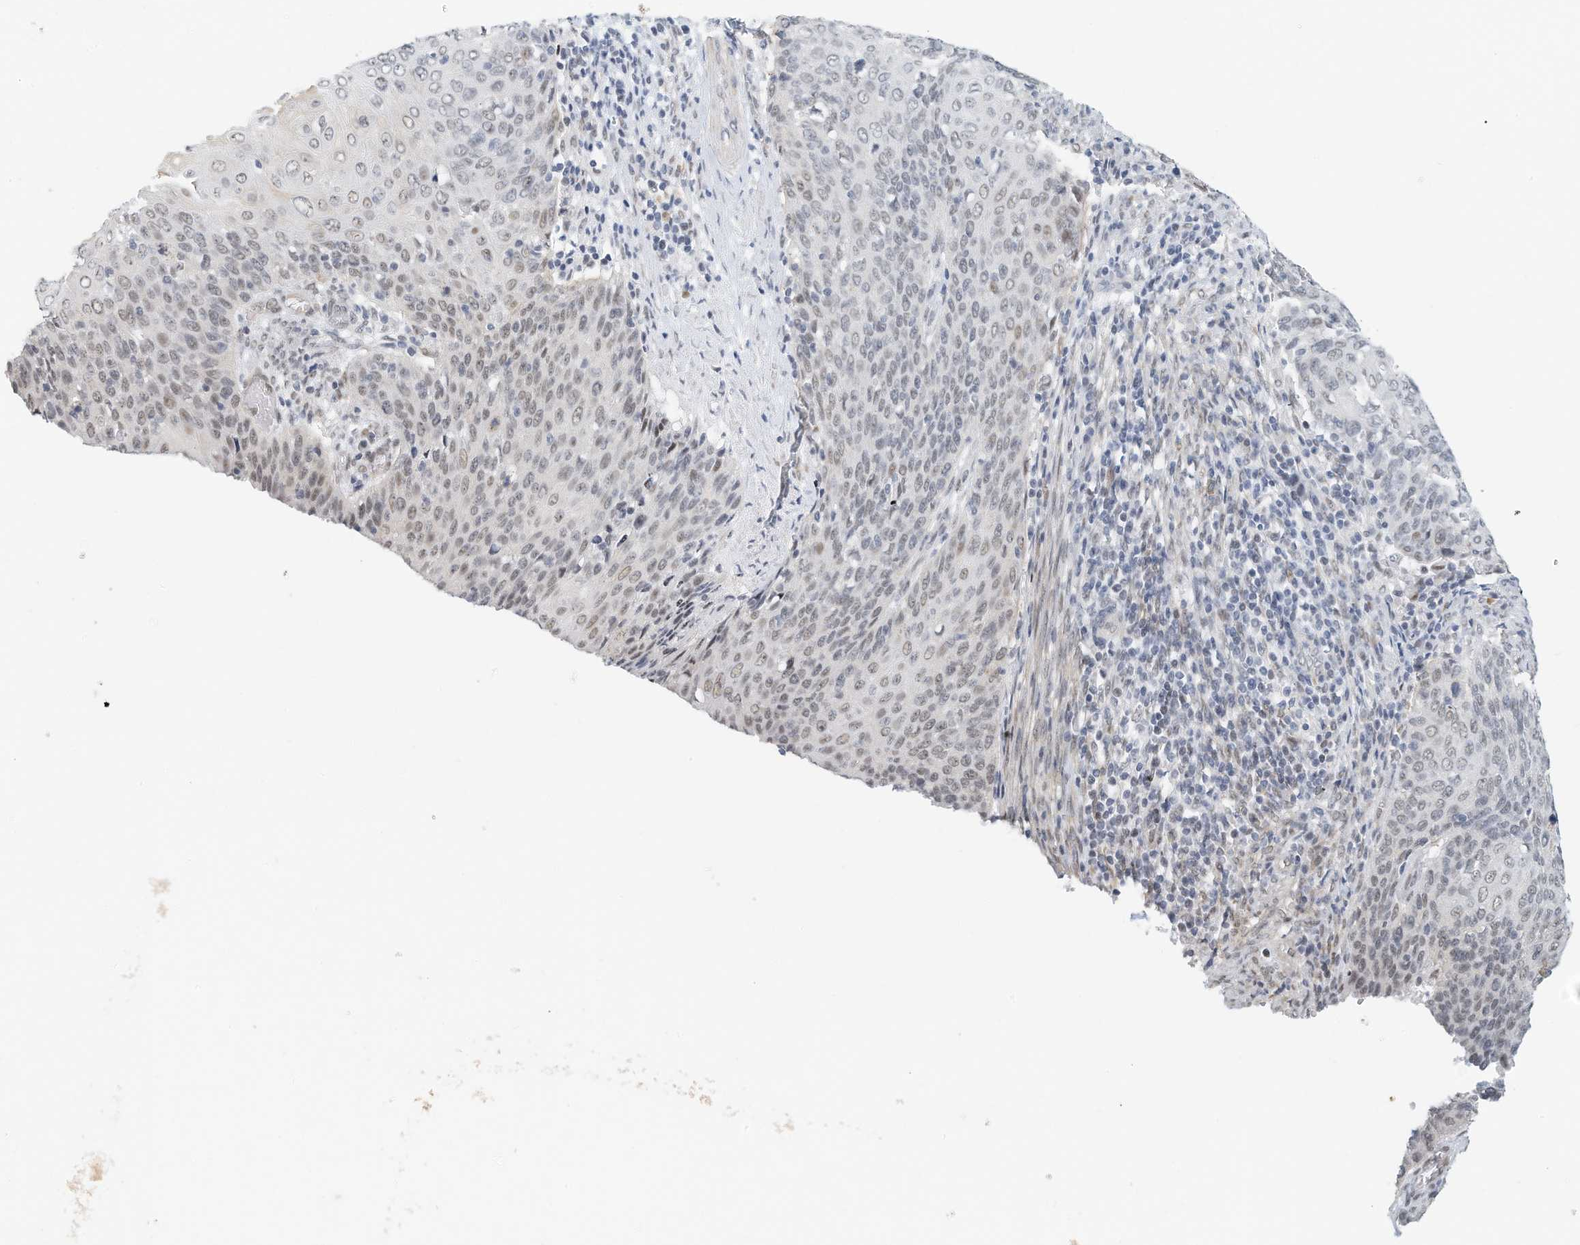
{"staining": {"intensity": "weak", "quantity": "<25%", "location": "nuclear"}, "tissue": "cervical cancer", "cell_type": "Tumor cells", "image_type": "cancer", "snomed": [{"axis": "morphology", "description": "Squamous cell carcinoma, NOS"}, {"axis": "topography", "description": "Cervix"}], "caption": "Immunohistochemistry histopathology image of neoplastic tissue: human cervical cancer stained with DAB reveals no significant protein staining in tumor cells.", "gene": "ARHGAP28", "patient": {"sex": "female", "age": 39}}